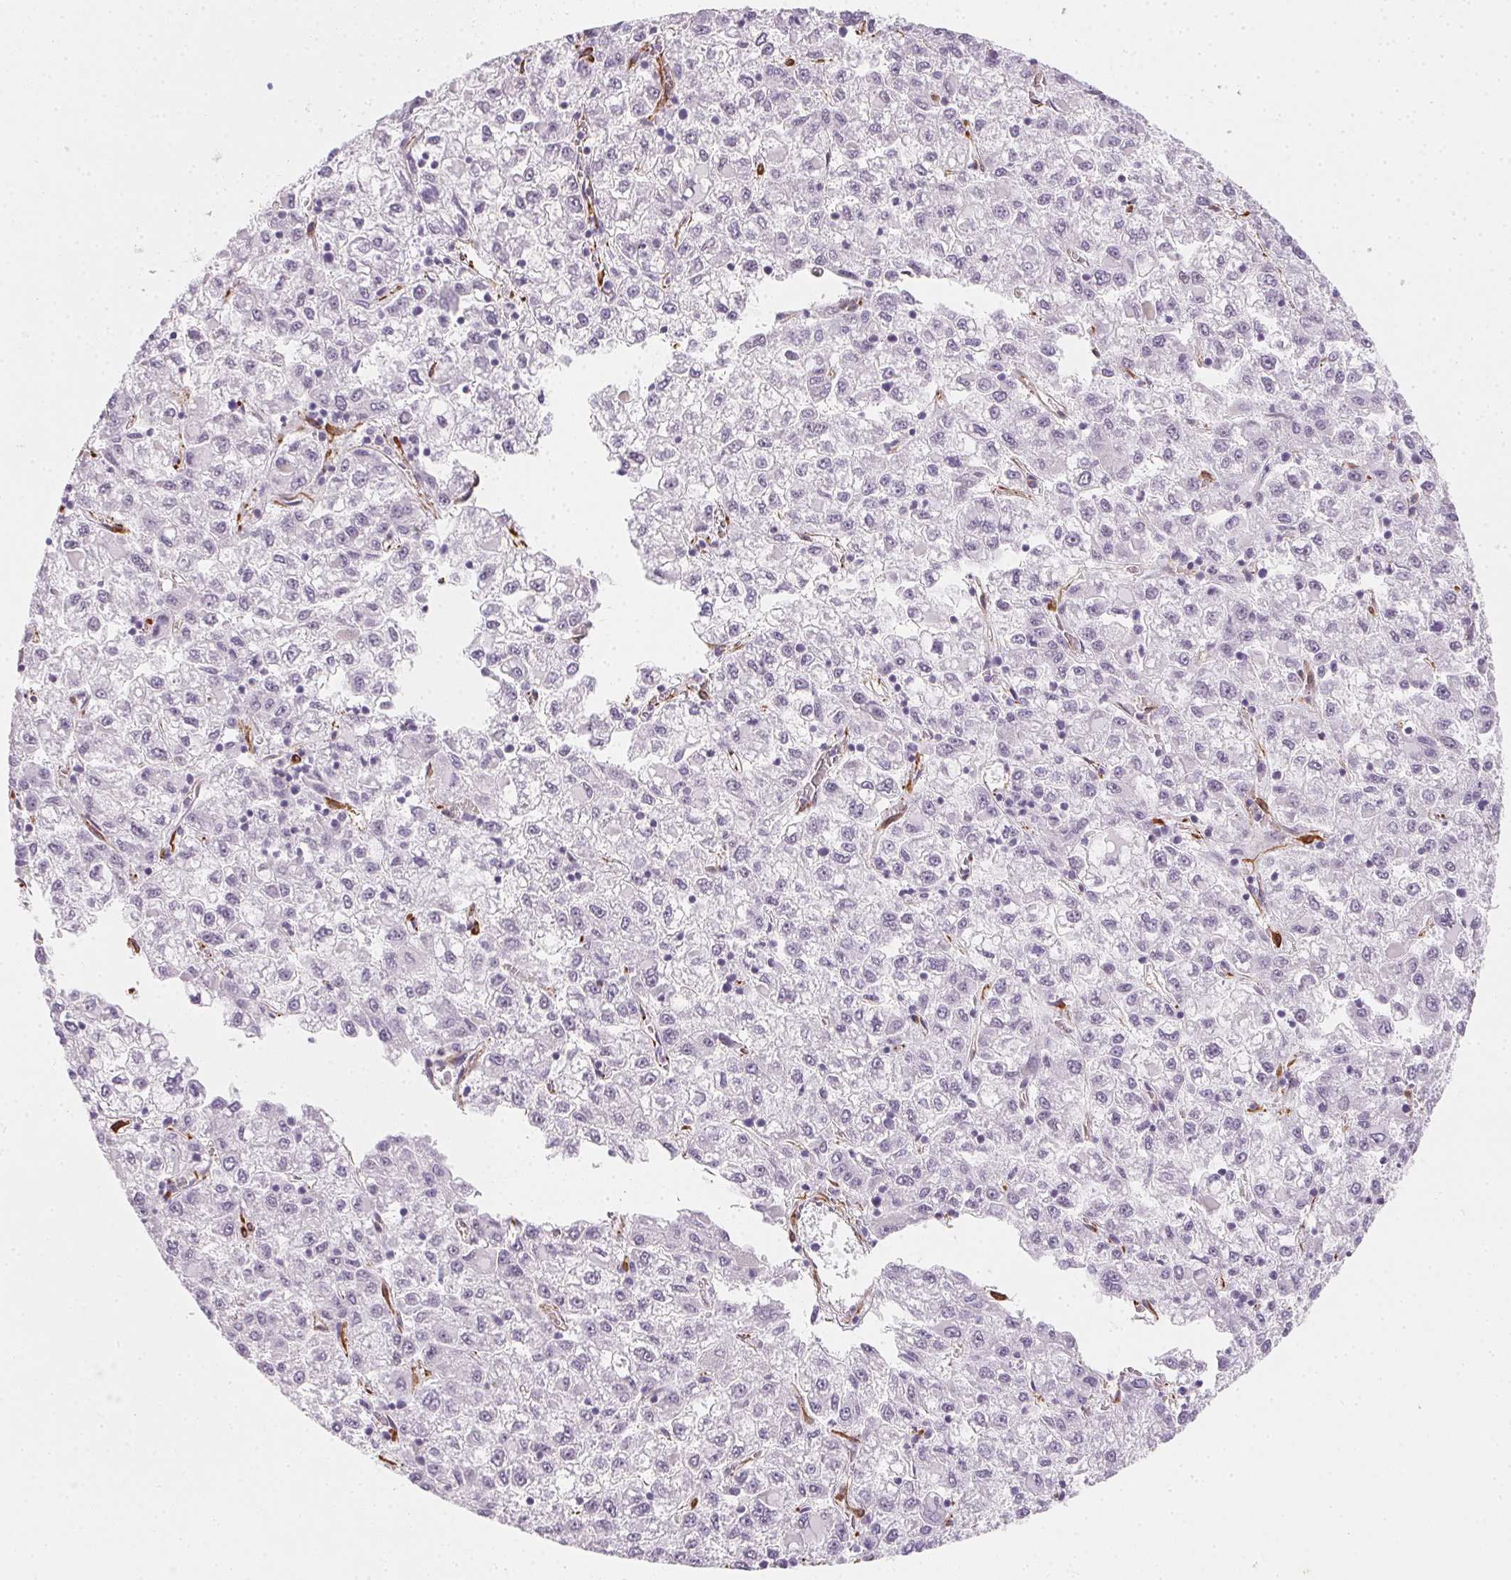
{"staining": {"intensity": "negative", "quantity": "none", "location": "none"}, "tissue": "liver cancer", "cell_type": "Tumor cells", "image_type": "cancer", "snomed": [{"axis": "morphology", "description": "Carcinoma, Hepatocellular, NOS"}, {"axis": "topography", "description": "Liver"}], "caption": "This is an immunohistochemistry histopathology image of human liver cancer. There is no positivity in tumor cells.", "gene": "RSBN1", "patient": {"sex": "male", "age": 40}}